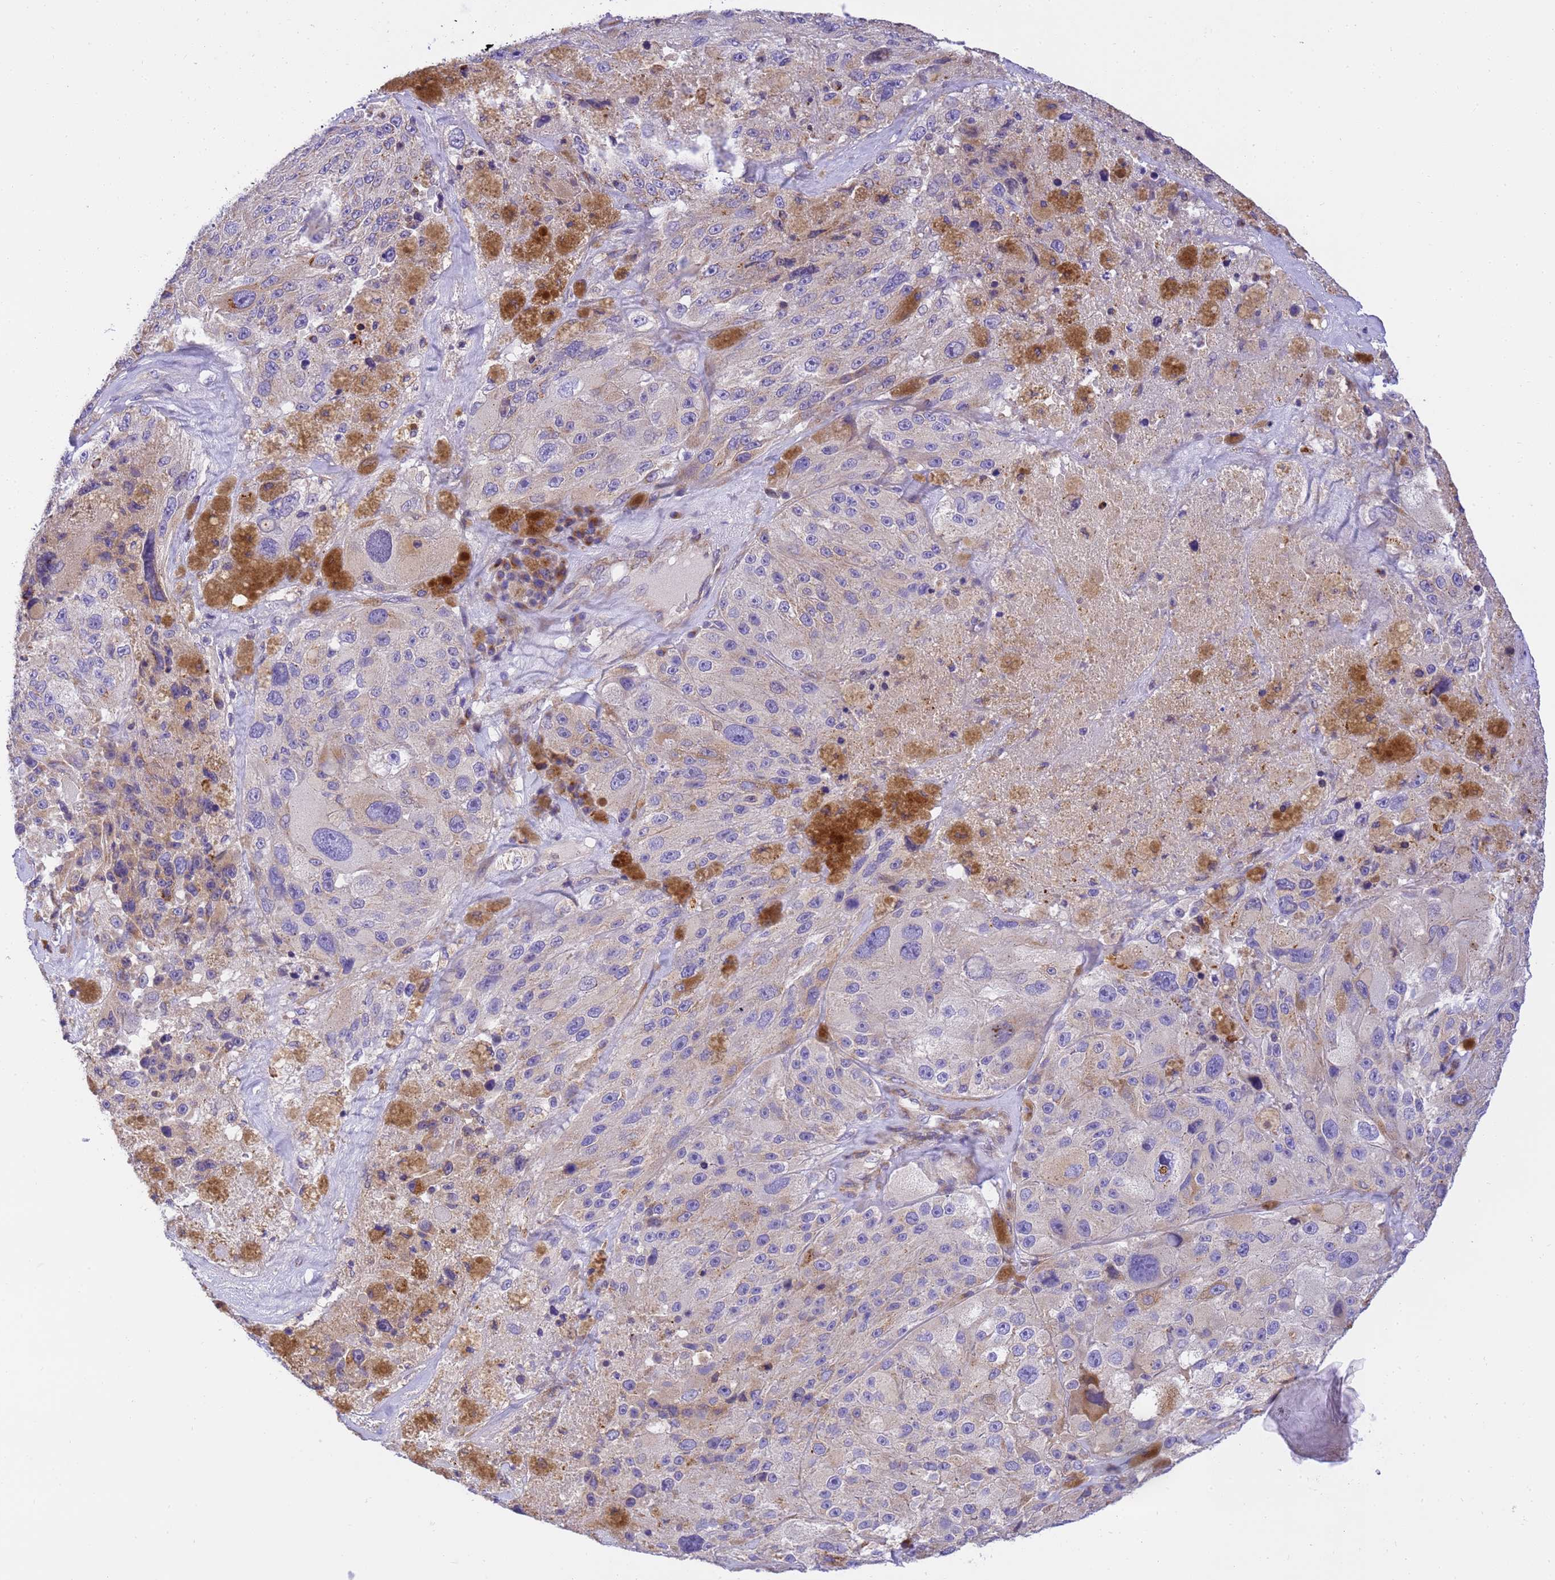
{"staining": {"intensity": "weak", "quantity": "<25%", "location": "cytoplasmic/membranous"}, "tissue": "melanoma", "cell_type": "Tumor cells", "image_type": "cancer", "snomed": [{"axis": "morphology", "description": "Malignant melanoma, Metastatic site"}, {"axis": "topography", "description": "Lymph node"}], "caption": "High power microscopy photomicrograph of an immunohistochemistry photomicrograph of melanoma, revealing no significant expression in tumor cells. (Brightfield microscopy of DAB (3,3'-diaminobenzidine) immunohistochemistry at high magnification).", "gene": "RHBDD3", "patient": {"sex": "male", "age": 62}}